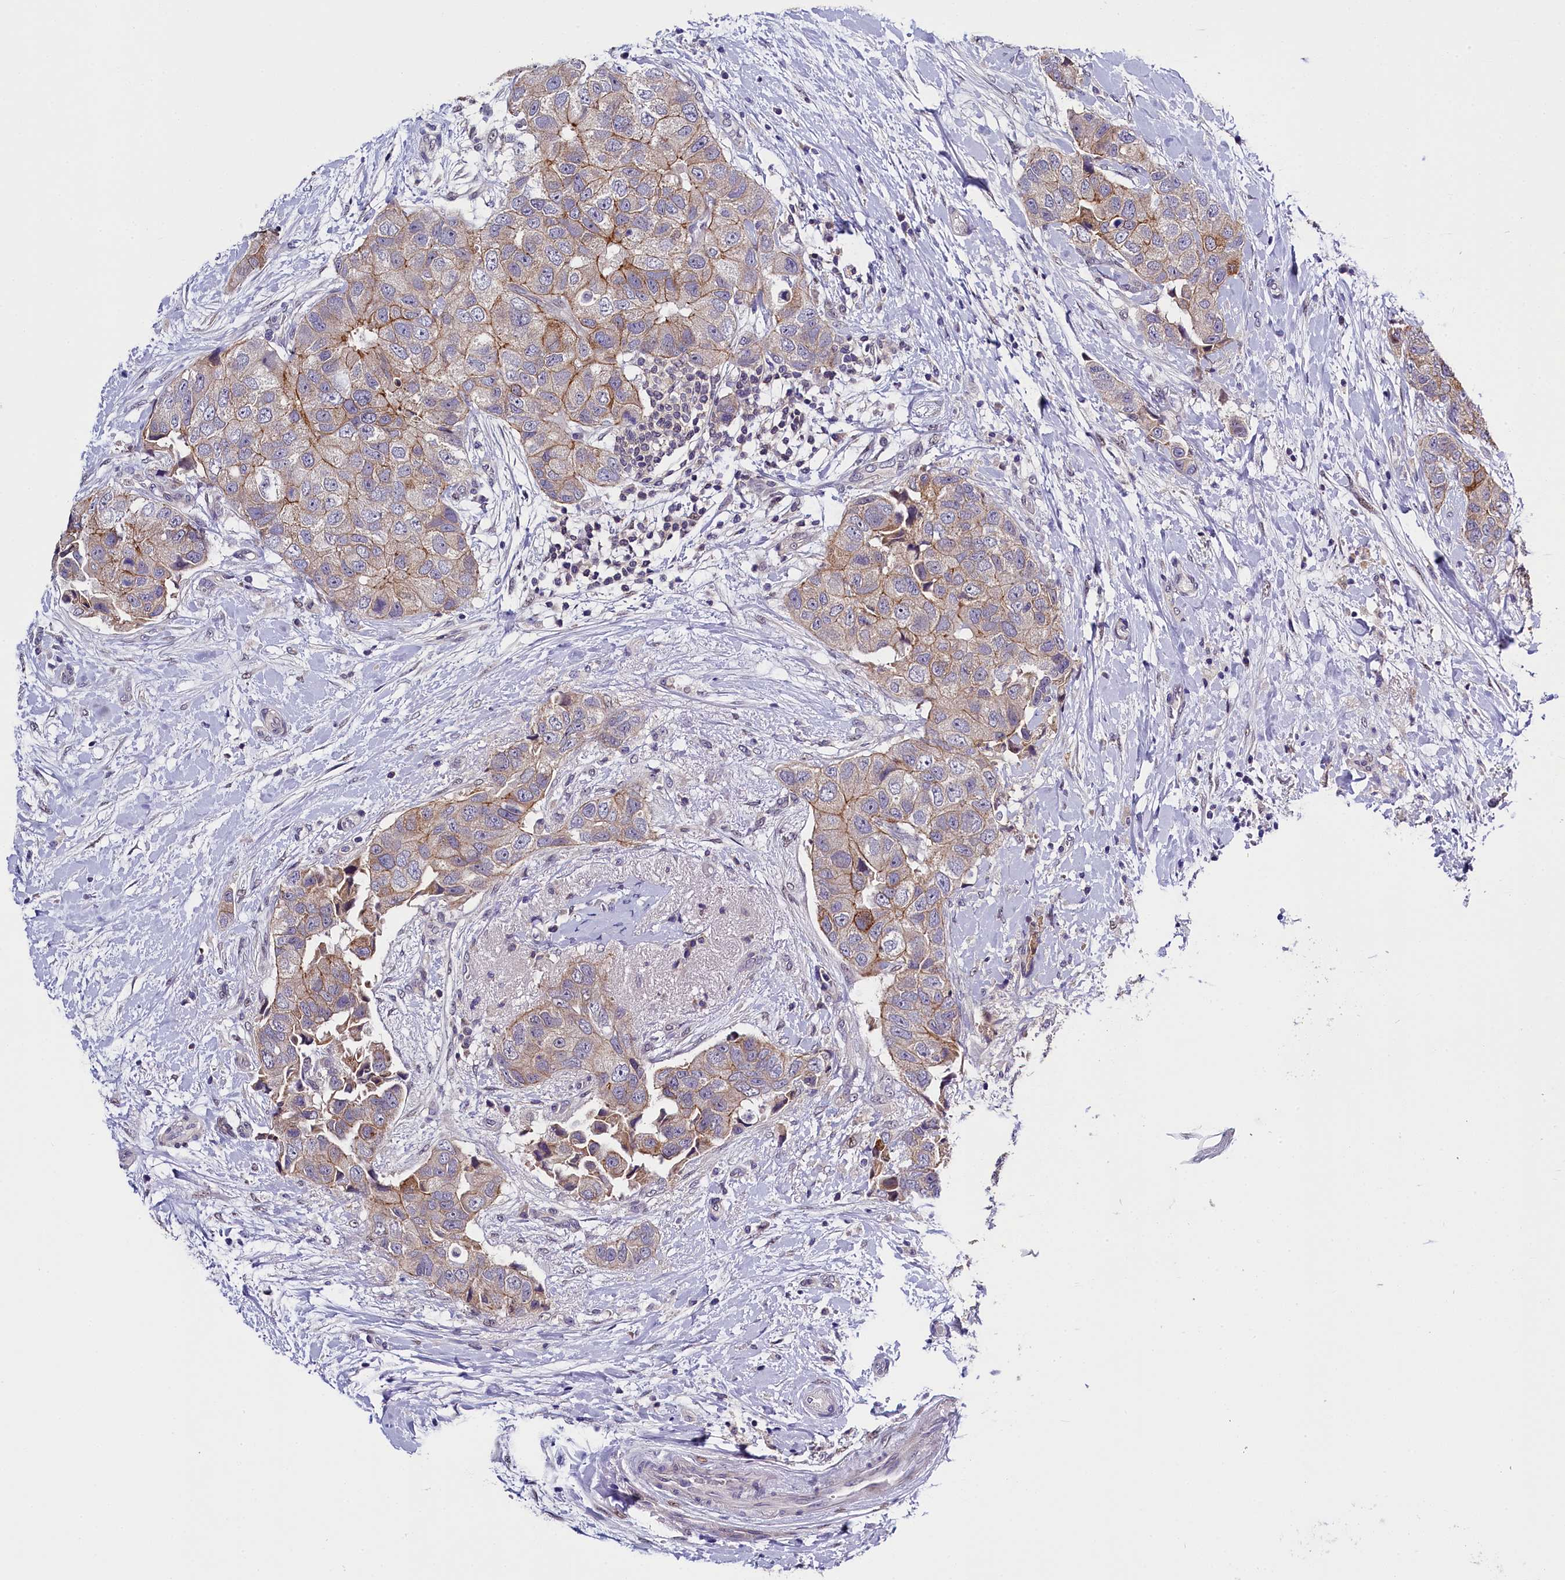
{"staining": {"intensity": "moderate", "quantity": "<25%", "location": "cytoplasmic/membranous"}, "tissue": "breast cancer", "cell_type": "Tumor cells", "image_type": "cancer", "snomed": [{"axis": "morphology", "description": "Normal tissue, NOS"}, {"axis": "morphology", "description": "Duct carcinoma"}, {"axis": "topography", "description": "Breast"}], "caption": "High-magnification brightfield microscopy of infiltrating ductal carcinoma (breast) stained with DAB (brown) and counterstained with hematoxylin (blue). tumor cells exhibit moderate cytoplasmic/membranous expression is identified in about<25% of cells.", "gene": "ENKD1", "patient": {"sex": "female", "age": 62}}